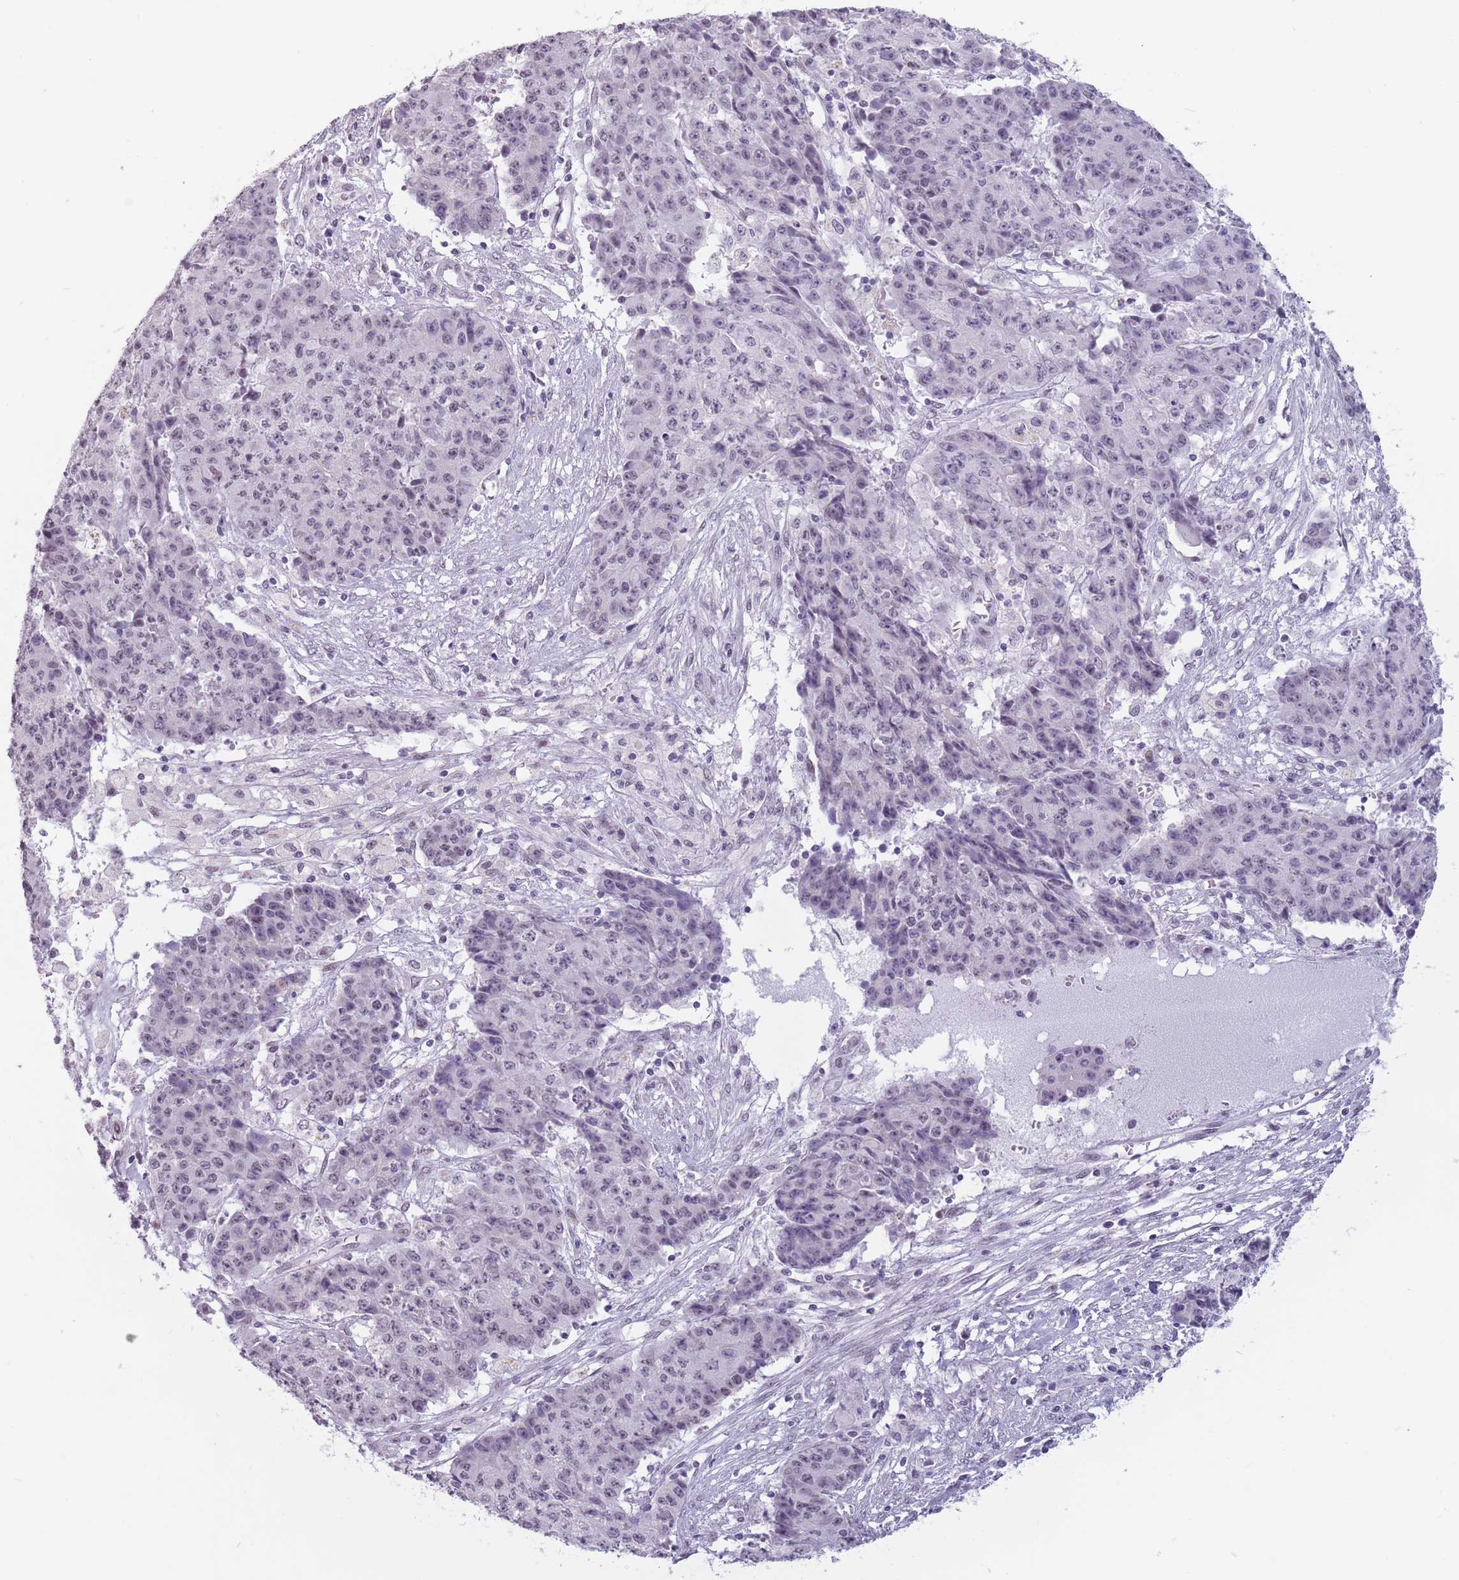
{"staining": {"intensity": "weak", "quantity": "<25%", "location": "nuclear"}, "tissue": "ovarian cancer", "cell_type": "Tumor cells", "image_type": "cancer", "snomed": [{"axis": "morphology", "description": "Carcinoma, endometroid"}, {"axis": "topography", "description": "Ovary"}], "caption": "Tumor cells show no significant protein staining in endometroid carcinoma (ovarian).", "gene": "PTCHD1", "patient": {"sex": "female", "age": 42}}